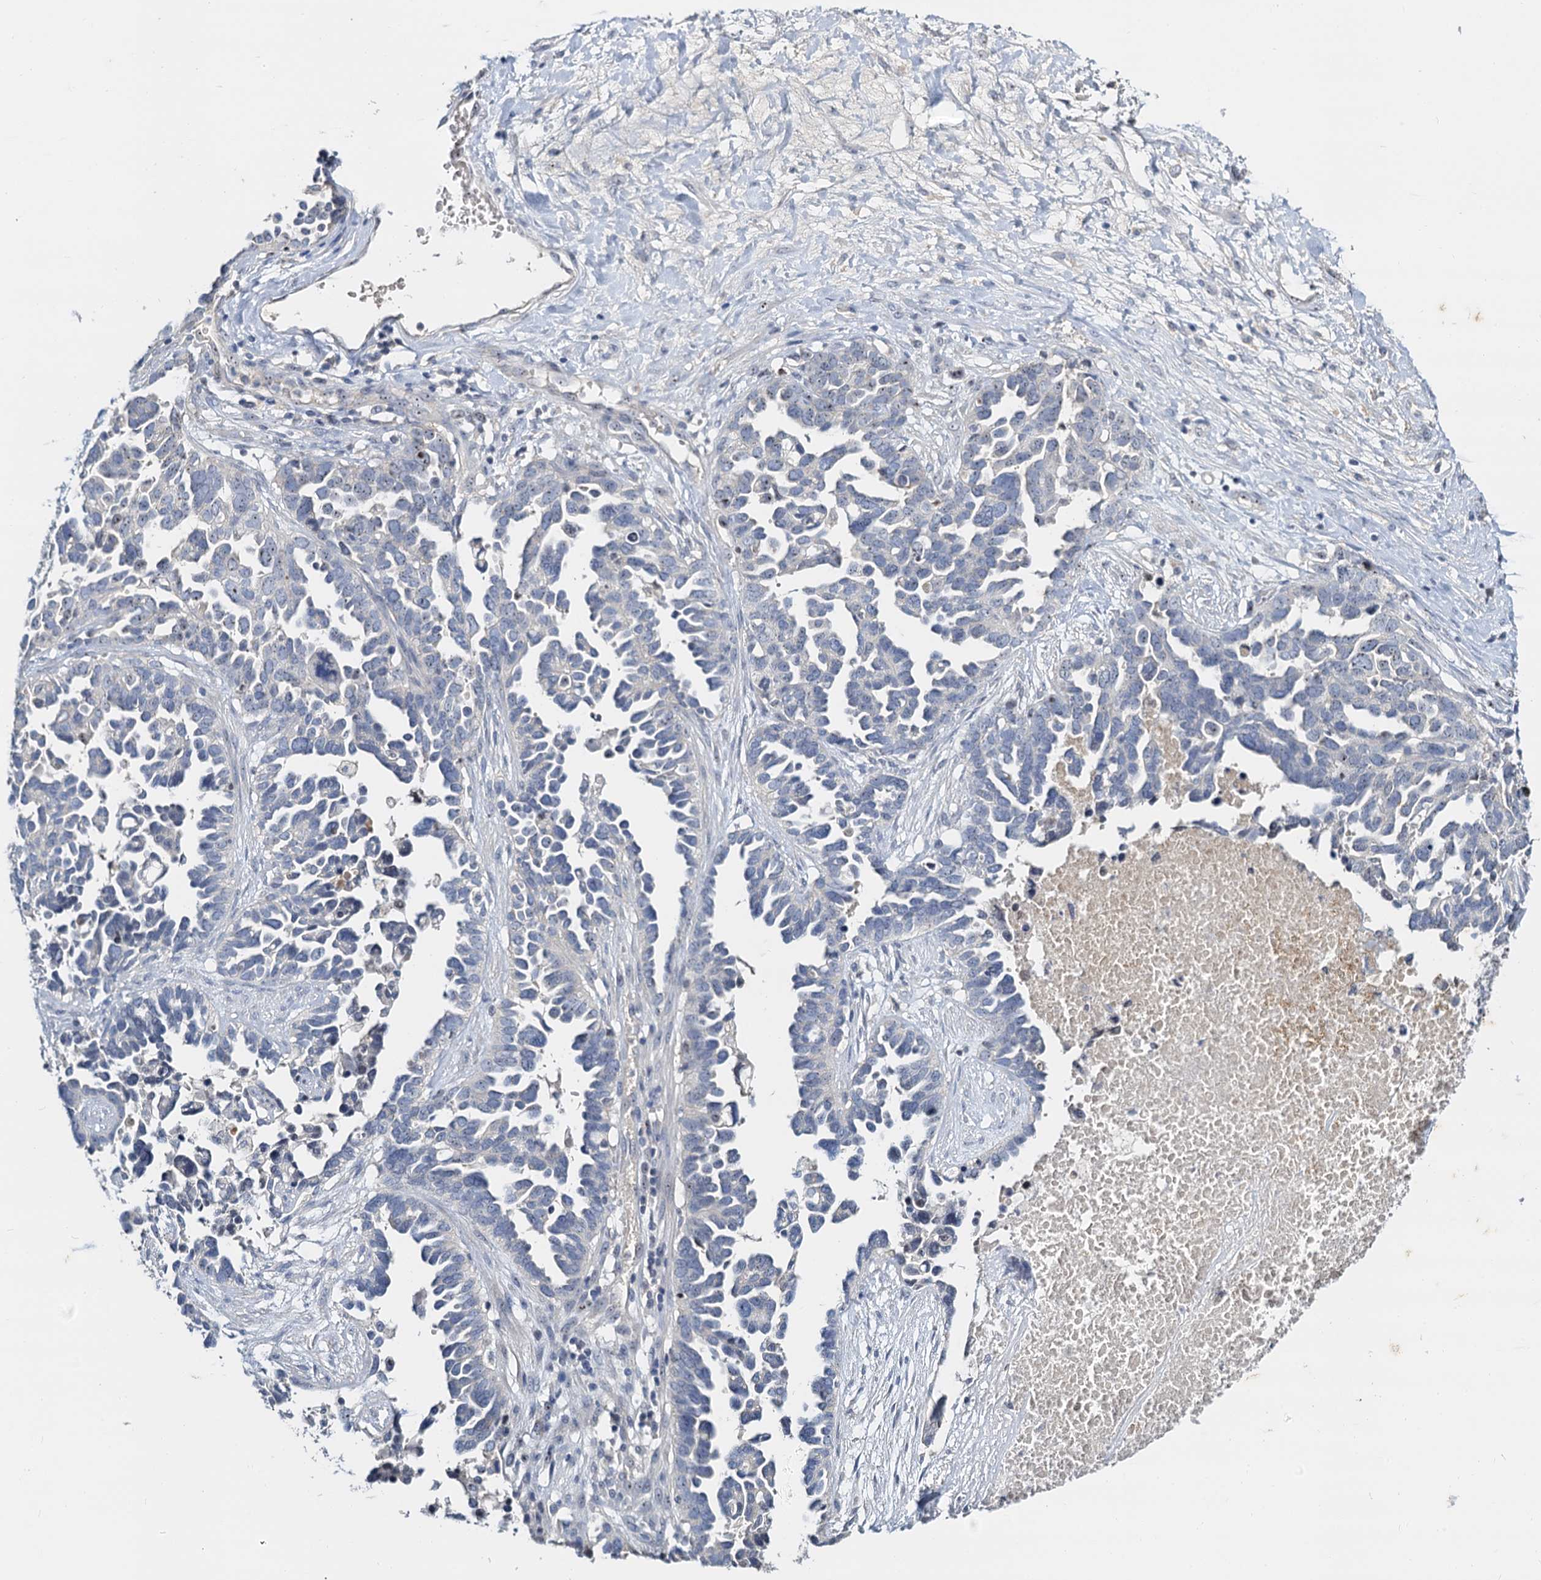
{"staining": {"intensity": "negative", "quantity": "none", "location": "none"}, "tissue": "ovarian cancer", "cell_type": "Tumor cells", "image_type": "cancer", "snomed": [{"axis": "morphology", "description": "Cystadenocarcinoma, serous, NOS"}, {"axis": "topography", "description": "Ovary"}], "caption": "The immunohistochemistry (IHC) histopathology image has no significant staining in tumor cells of ovarian serous cystadenocarcinoma tissue. The staining is performed using DAB (3,3'-diaminobenzidine) brown chromogen with nuclei counter-stained in using hematoxylin.", "gene": "NOP2", "patient": {"sex": "female", "age": 54}}